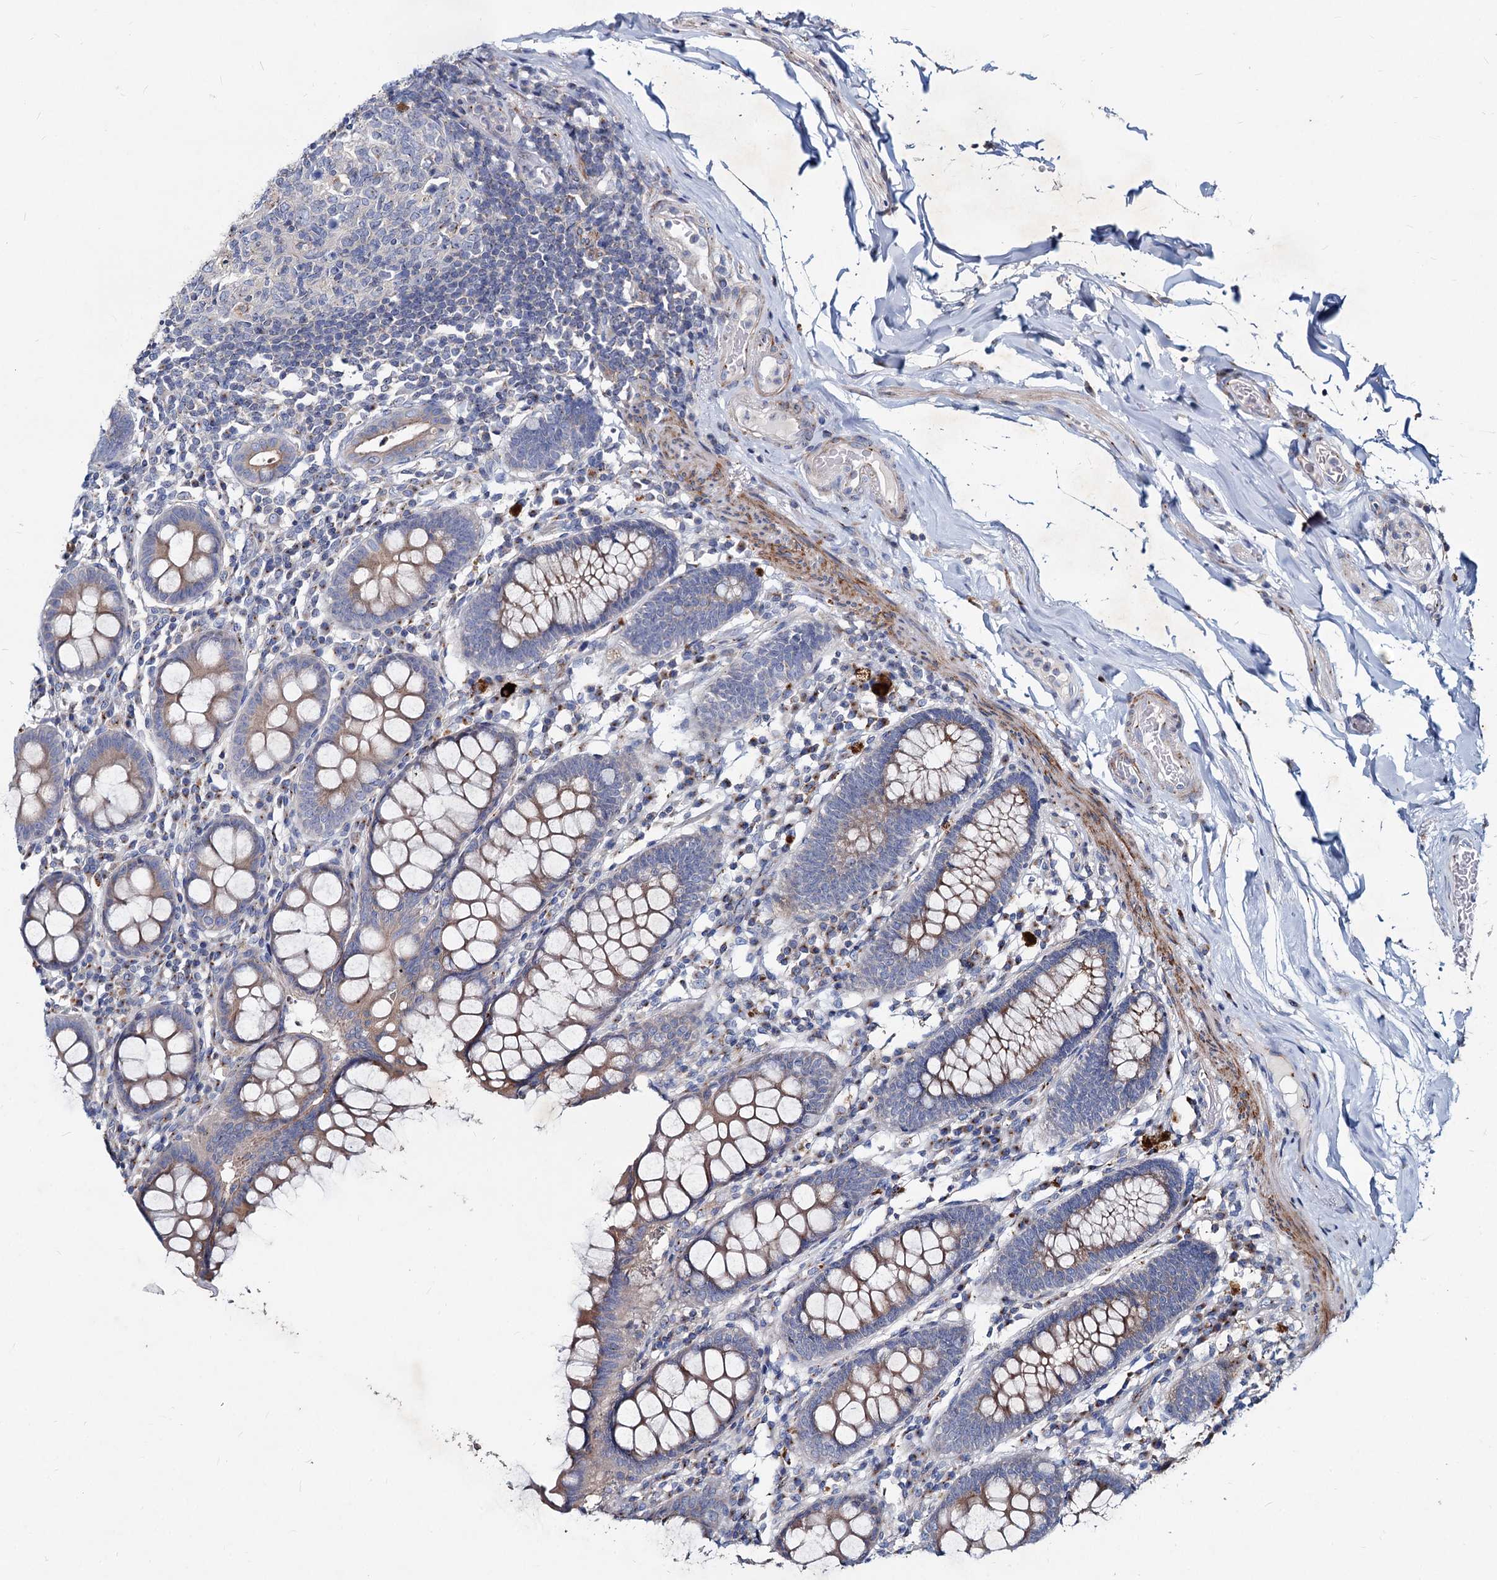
{"staining": {"intensity": "negative", "quantity": "none", "location": "none"}, "tissue": "colon", "cell_type": "Endothelial cells", "image_type": "normal", "snomed": [{"axis": "morphology", "description": "Normal tissue, NOS"}, {"axis": "topography", "description": "Colon"}], "caption": "DAB immunohistochemical staining of normal human colon reveals no significant positivity in endothelial cells.", "gene": "AGBL4", "patient": {"sex": "female", "age": 79}}